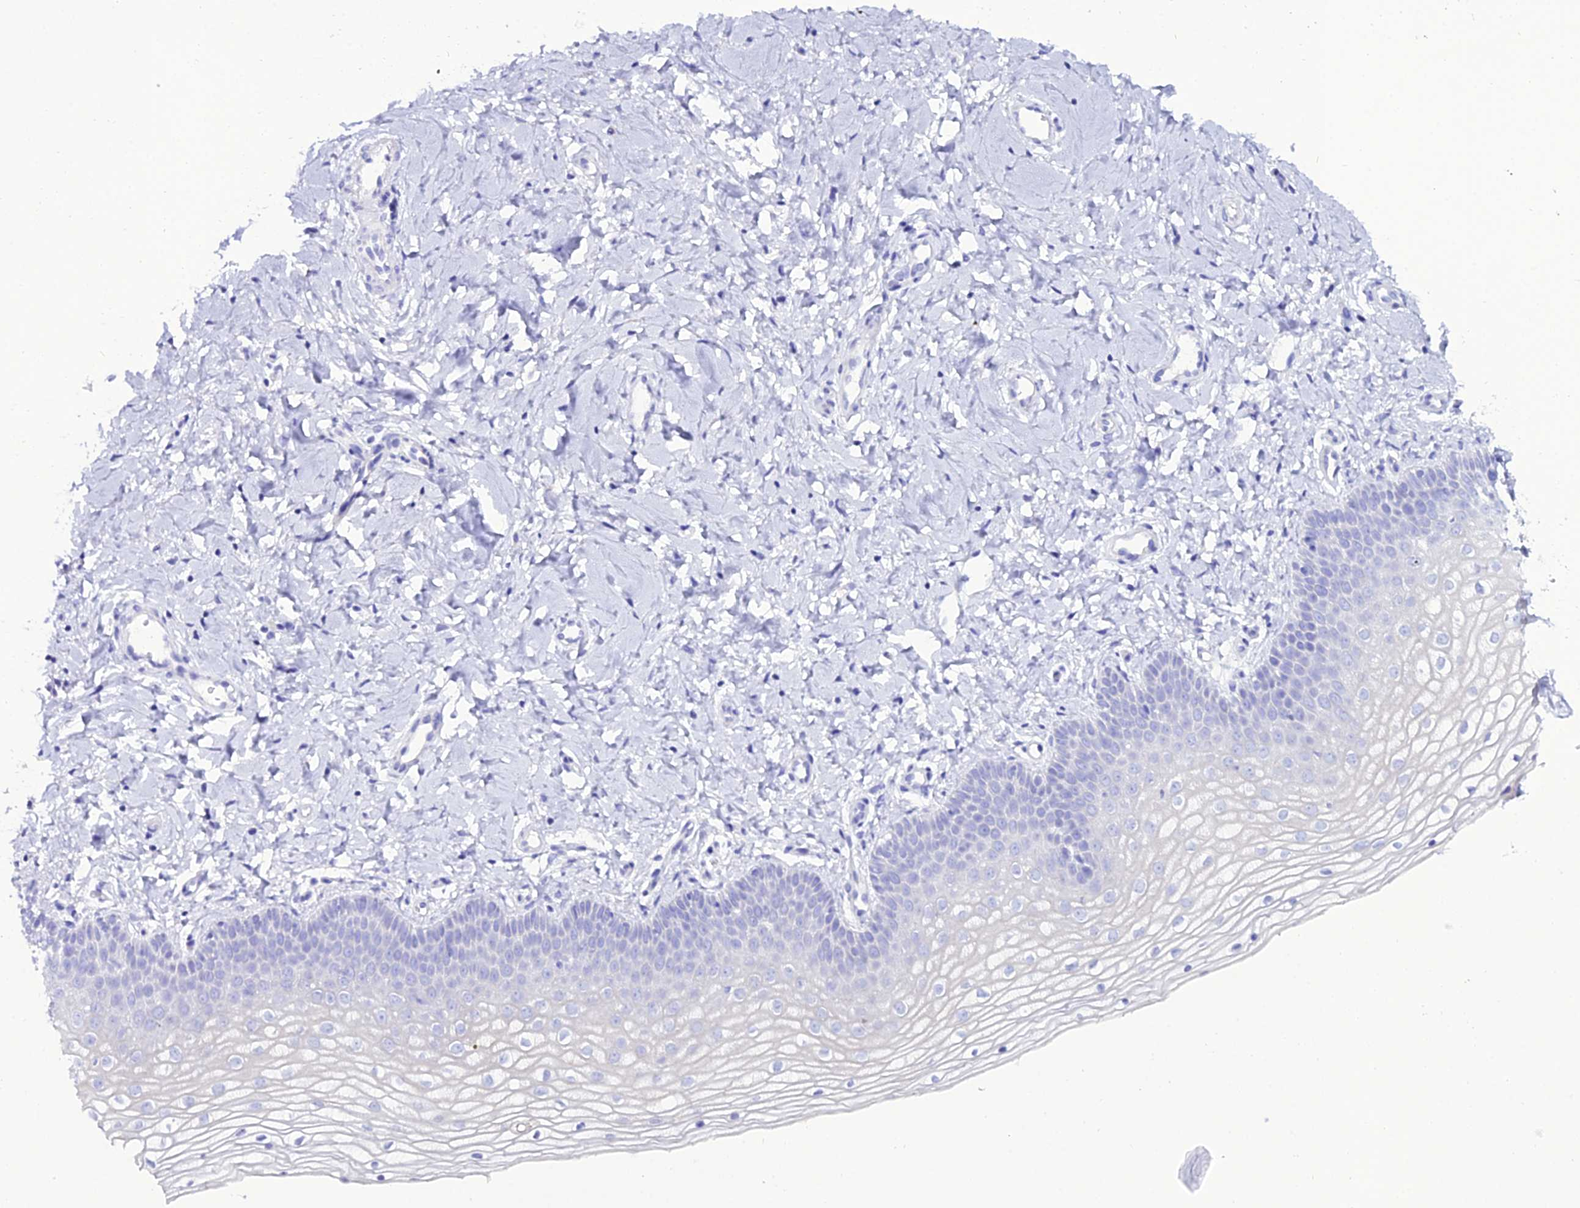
{"staining": {"intensity": "negative", "quantity": "none", "location": "none"}, "tissue": "vagina", "cell_type": "Squamous epithelial cells", "image_type": "normal", "snomed": [{"axis": "morphology", "description": "Normal tissue, NOS"}, {"axis": "topography", "description": "Vagina"}], "caption": "Immunohistochemistry (IHC) photomicrograph of benign vagina: vagina stained with DAB (3,3'-diaminobenzidine) exhibits no significant protein expression in squamous epithelial cells. (Immunohistochemistry (IHC), brightfield microscopy, high magnification).", "gene": "OR4D5", "patient": {"sex": "female", "age": 68}}